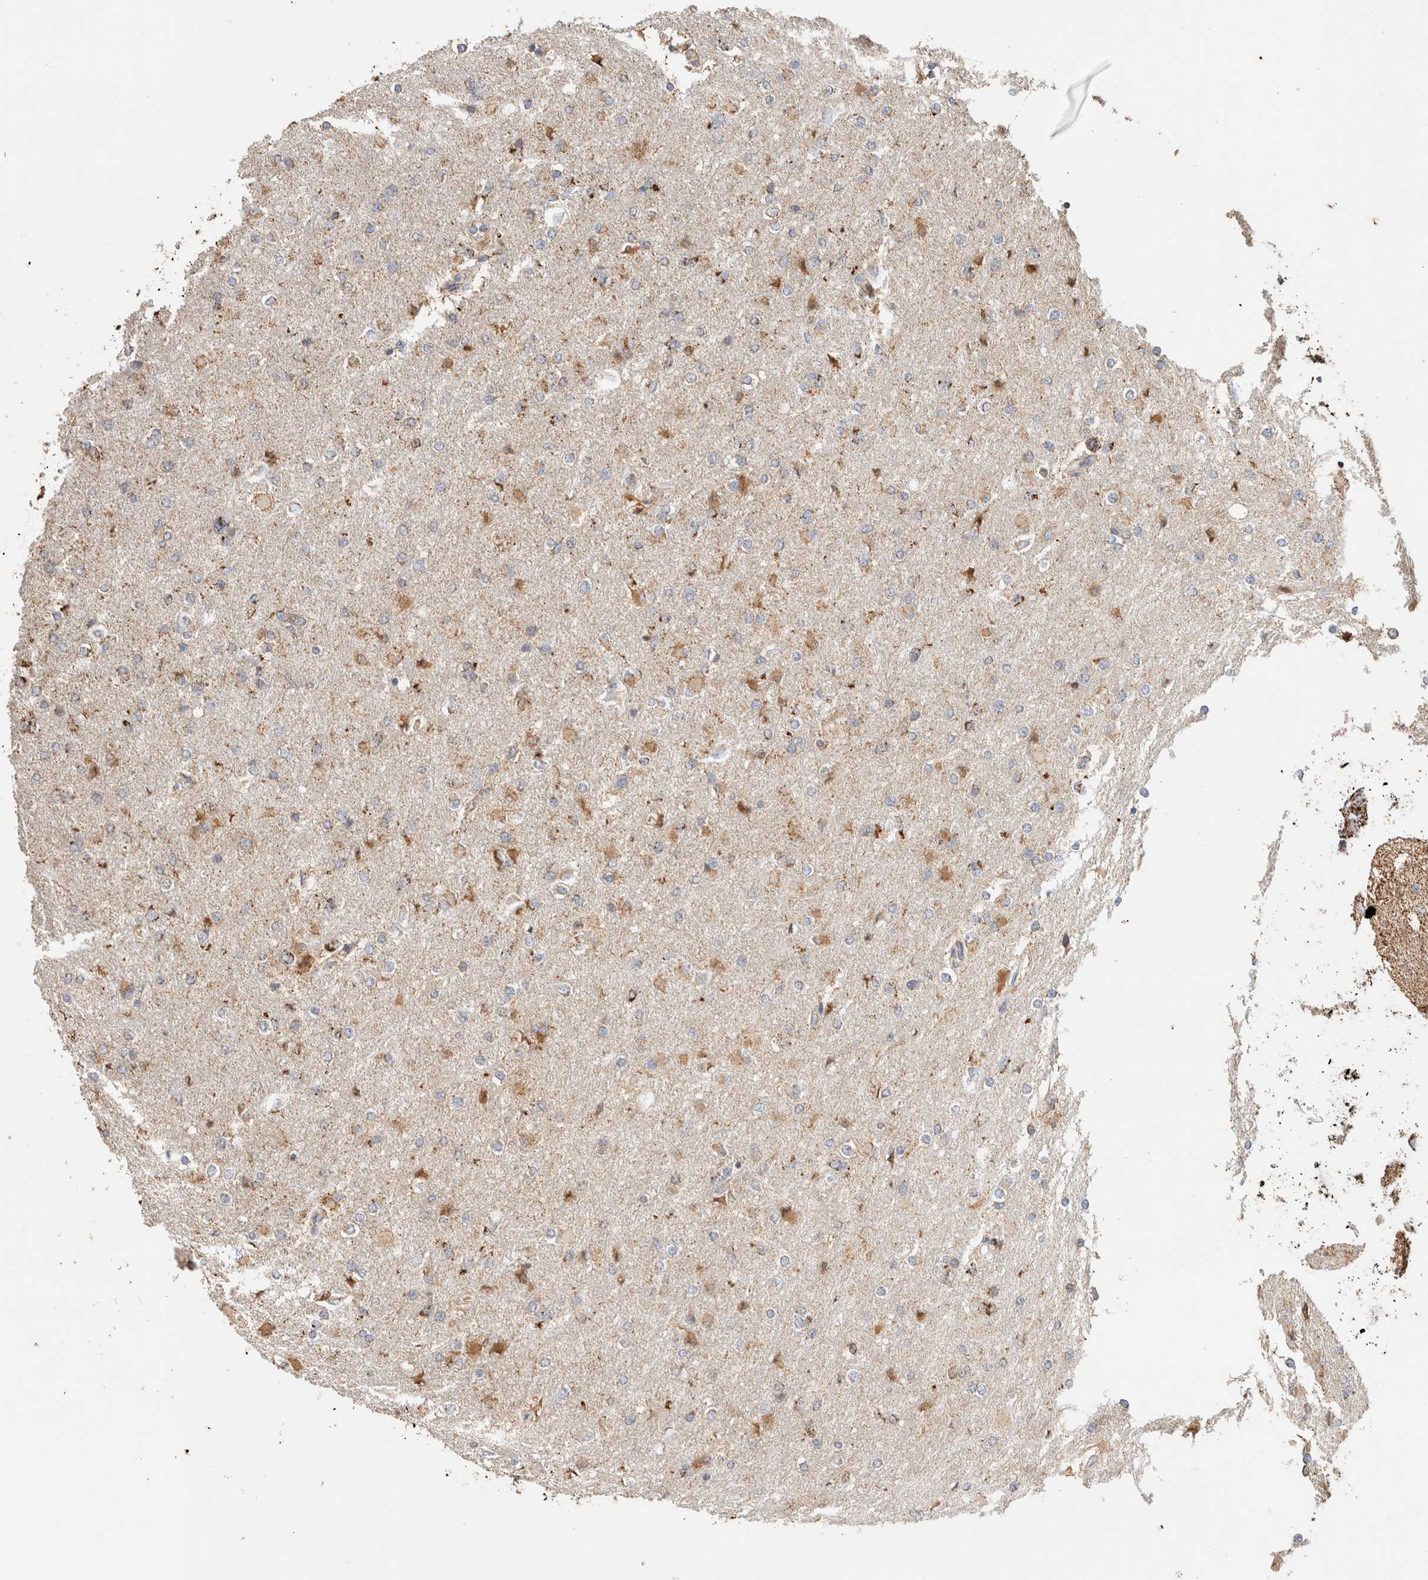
{"staining": {"intensity": "moderate", "quantity": "<25%", "location": "cytoplasmic/membranous"}, "tissue": "glioma", "cell_type": "Tumor cells", "image_type": "cancer", "snomed": [{"axis": "morphology", "description": "Glioma, malignant, High grade"}, {"axis": "topography", "description": "Cerebral cortex"}], "caption": "Immunohistochemistry (IHC) histopathology image of malignant high-grade glioma stained for a protein (brown), which shows low levels of moderate cytoplasmic/membranous positivity in approximately <25% of tumor cells.", "gene": "C1QBP", "patient": {"sex": "female", "age": 36}}